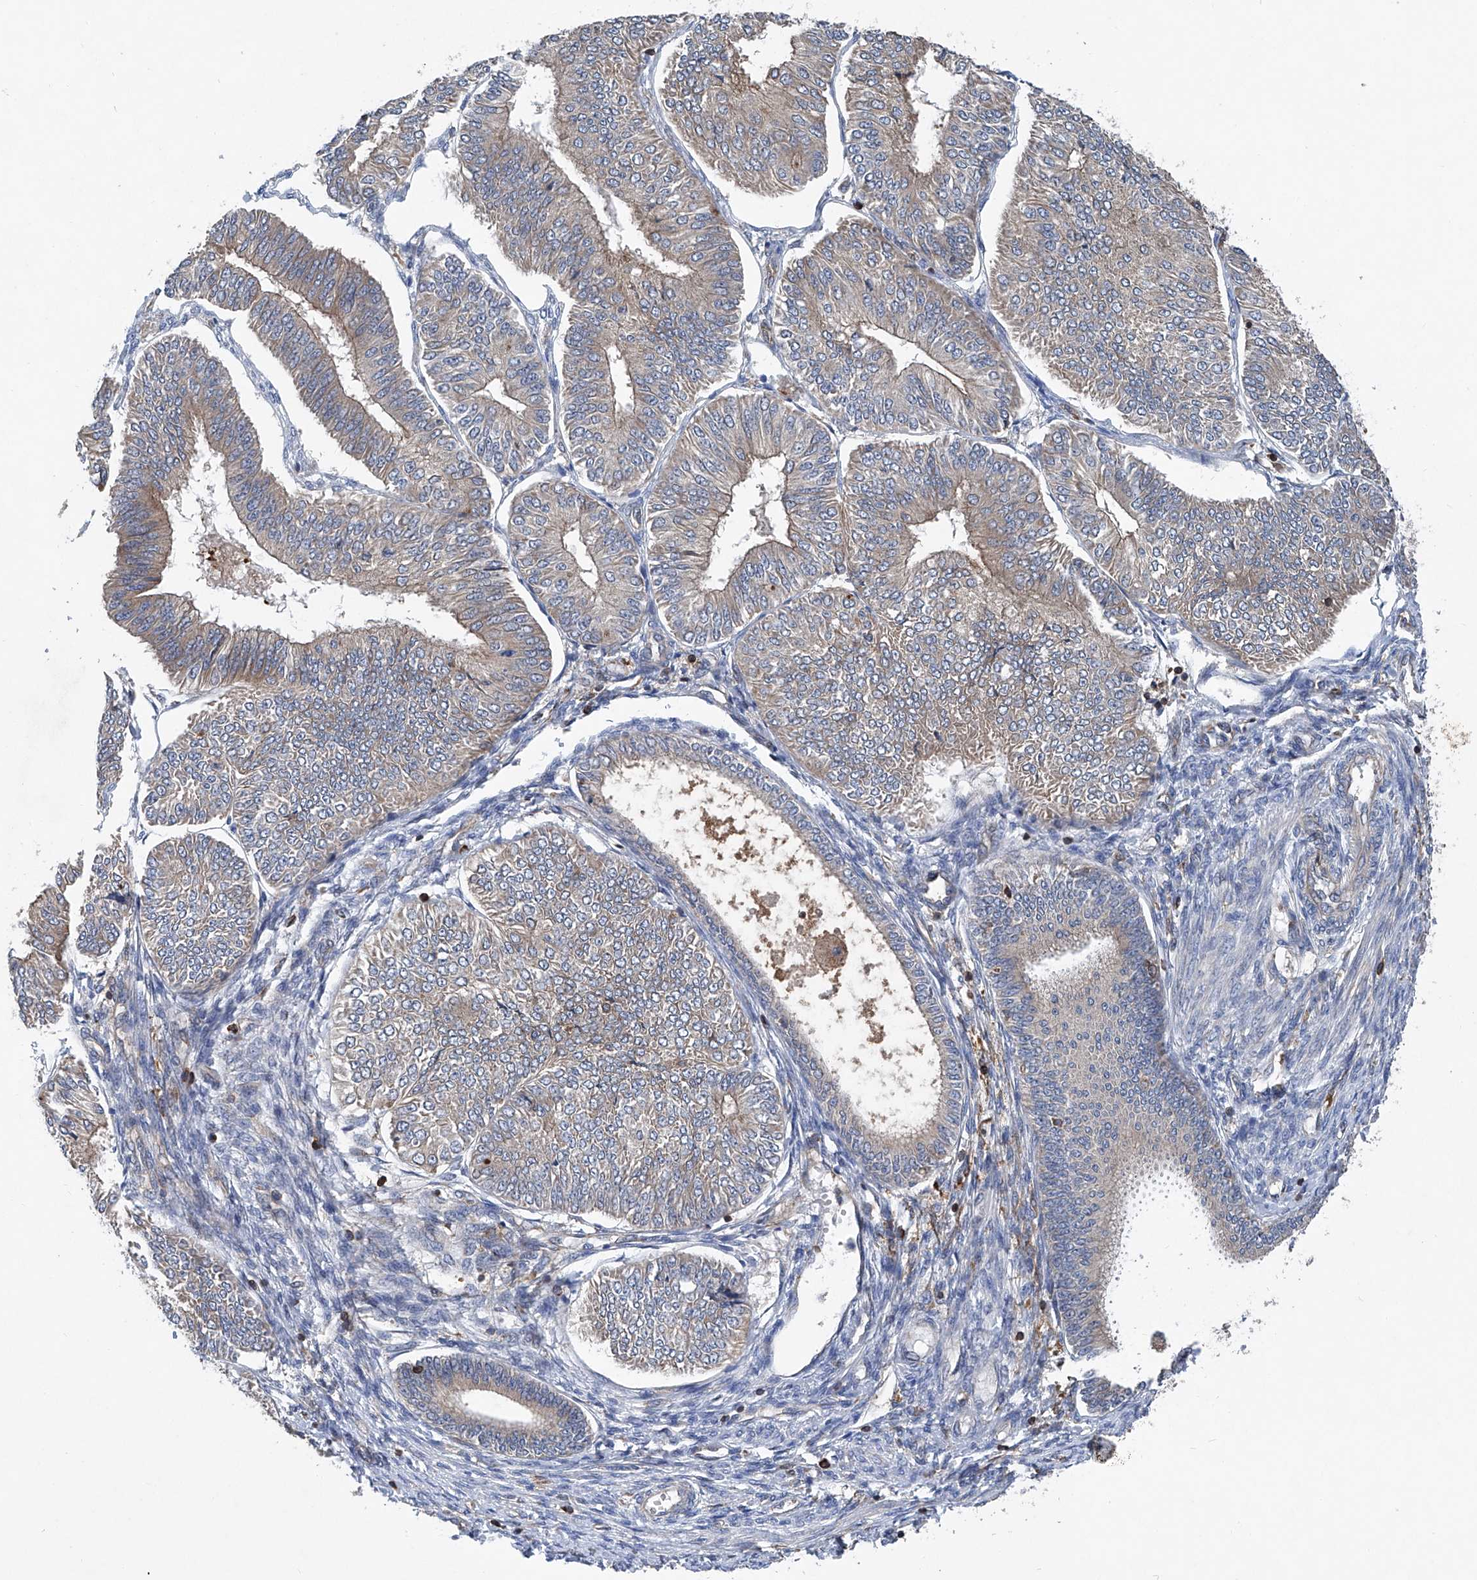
{"staining": {"intensity": "weak", "quantity": "25%-75%", "location": "cytoplasmic/membranous"}, "tissue": "endometrial cancer", "cell_type": "Tumor cells", "image_type": "cancer", "snomed": [{"axis": "morphology", "description": "Adenocarcinoma, NOS"}, {"axis": "topography", "description": "Endometrium"}], "caption": "Endometrial adenocarcinoma tissue exhibits weak cytoplasmic/membranous positivity in about 25%-75% of tumor cells, visualized by immunohistochemistry.", "gene": "TRIM38", "patient": {"sex": "female", "age": 58}}